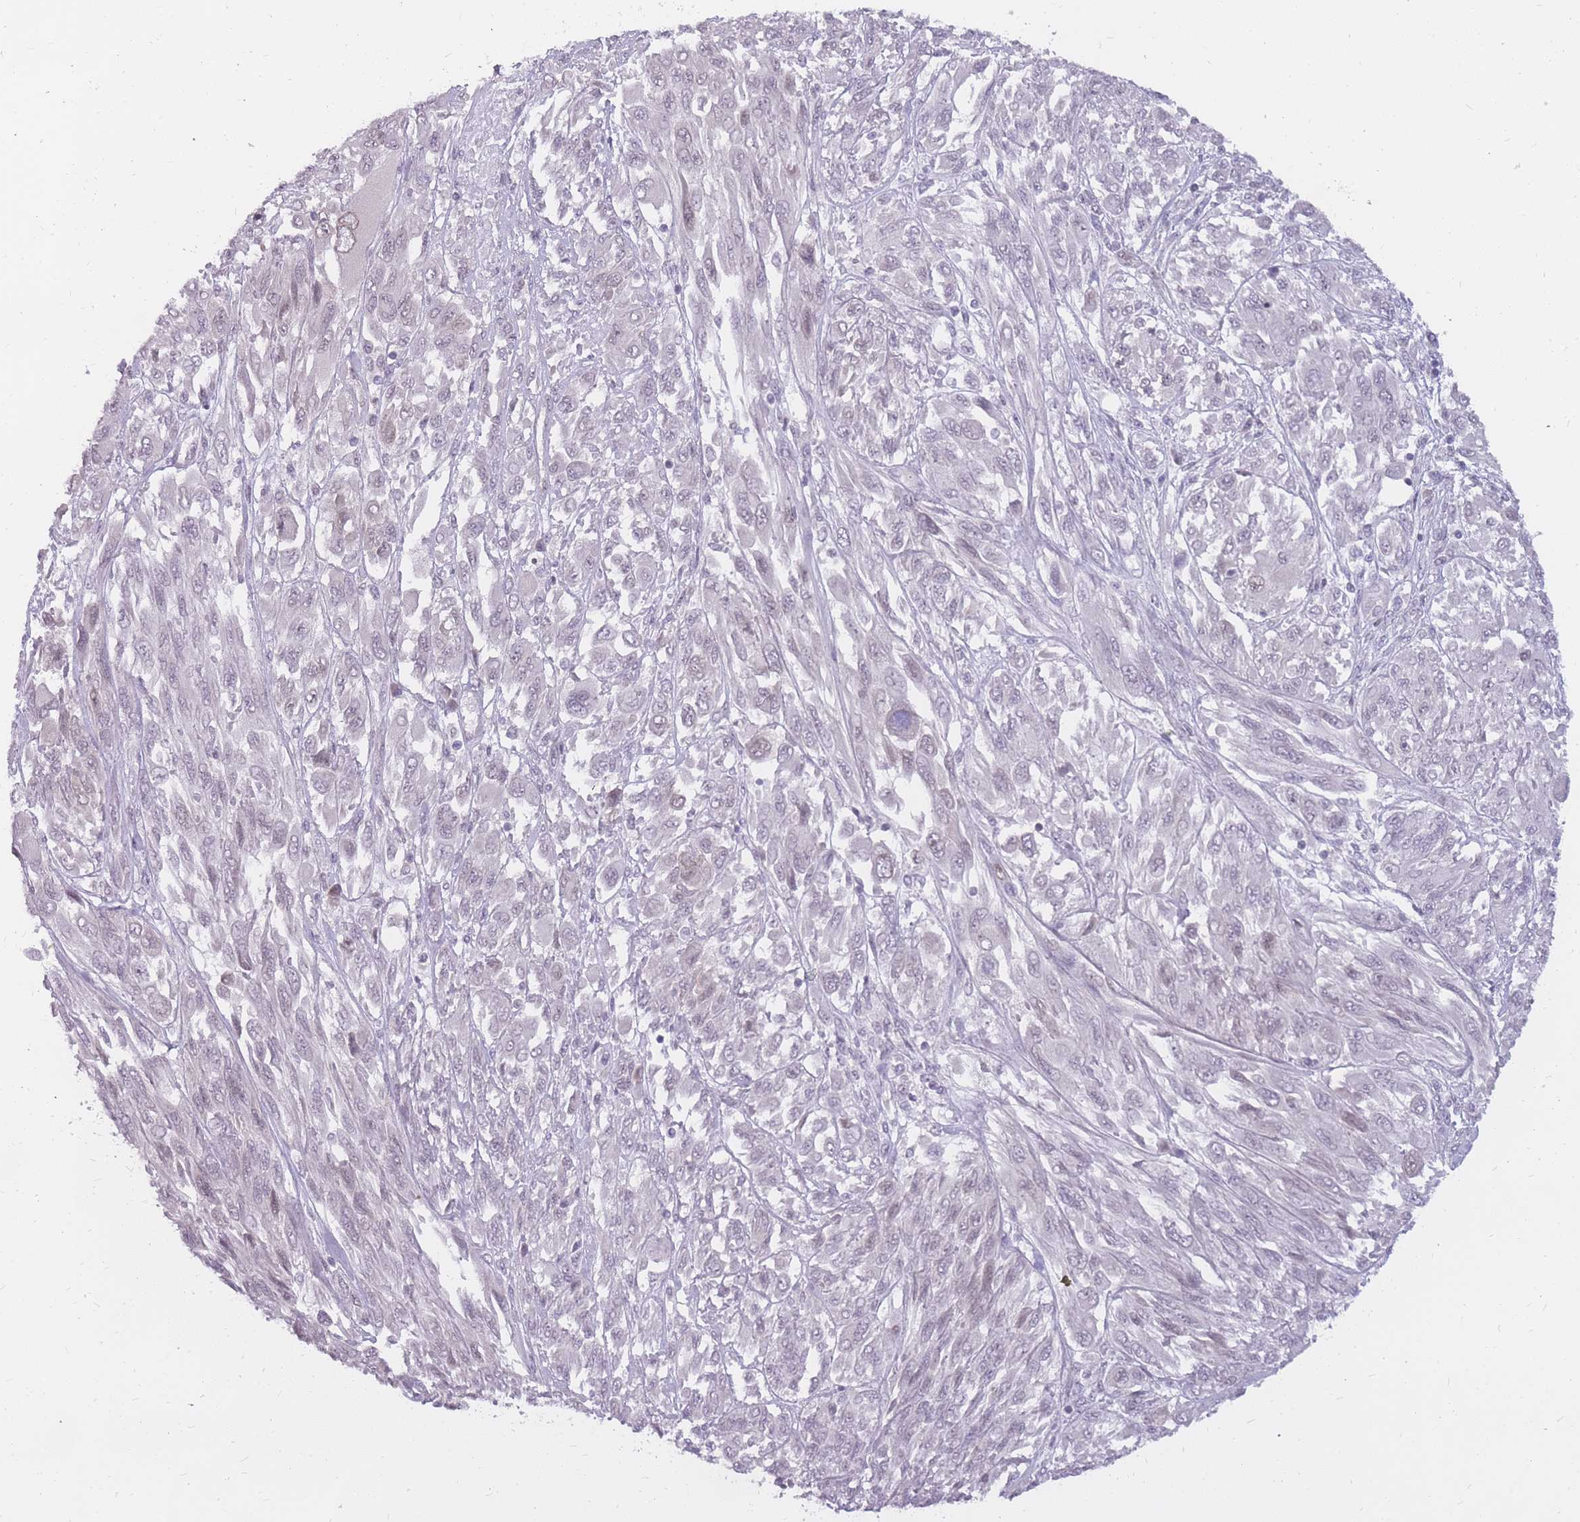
{"staining": {"intensity": "negative", "quantity": "none", "location": "none"}, "tissue": "melanoma", "cell_type": "Tumor cells", "image_type": "cancer", "snomed": [{"axis": "morphology", "description": "Malignant melanoma, NOS"}, {"axis": "topography", "description": "Skin"}], "caption": "A photomicrograph of human malignant melanoma is negative for staining in tumor cells.", "gene": "POMZP3", "patient": {"sex": "female", "age": 91}}